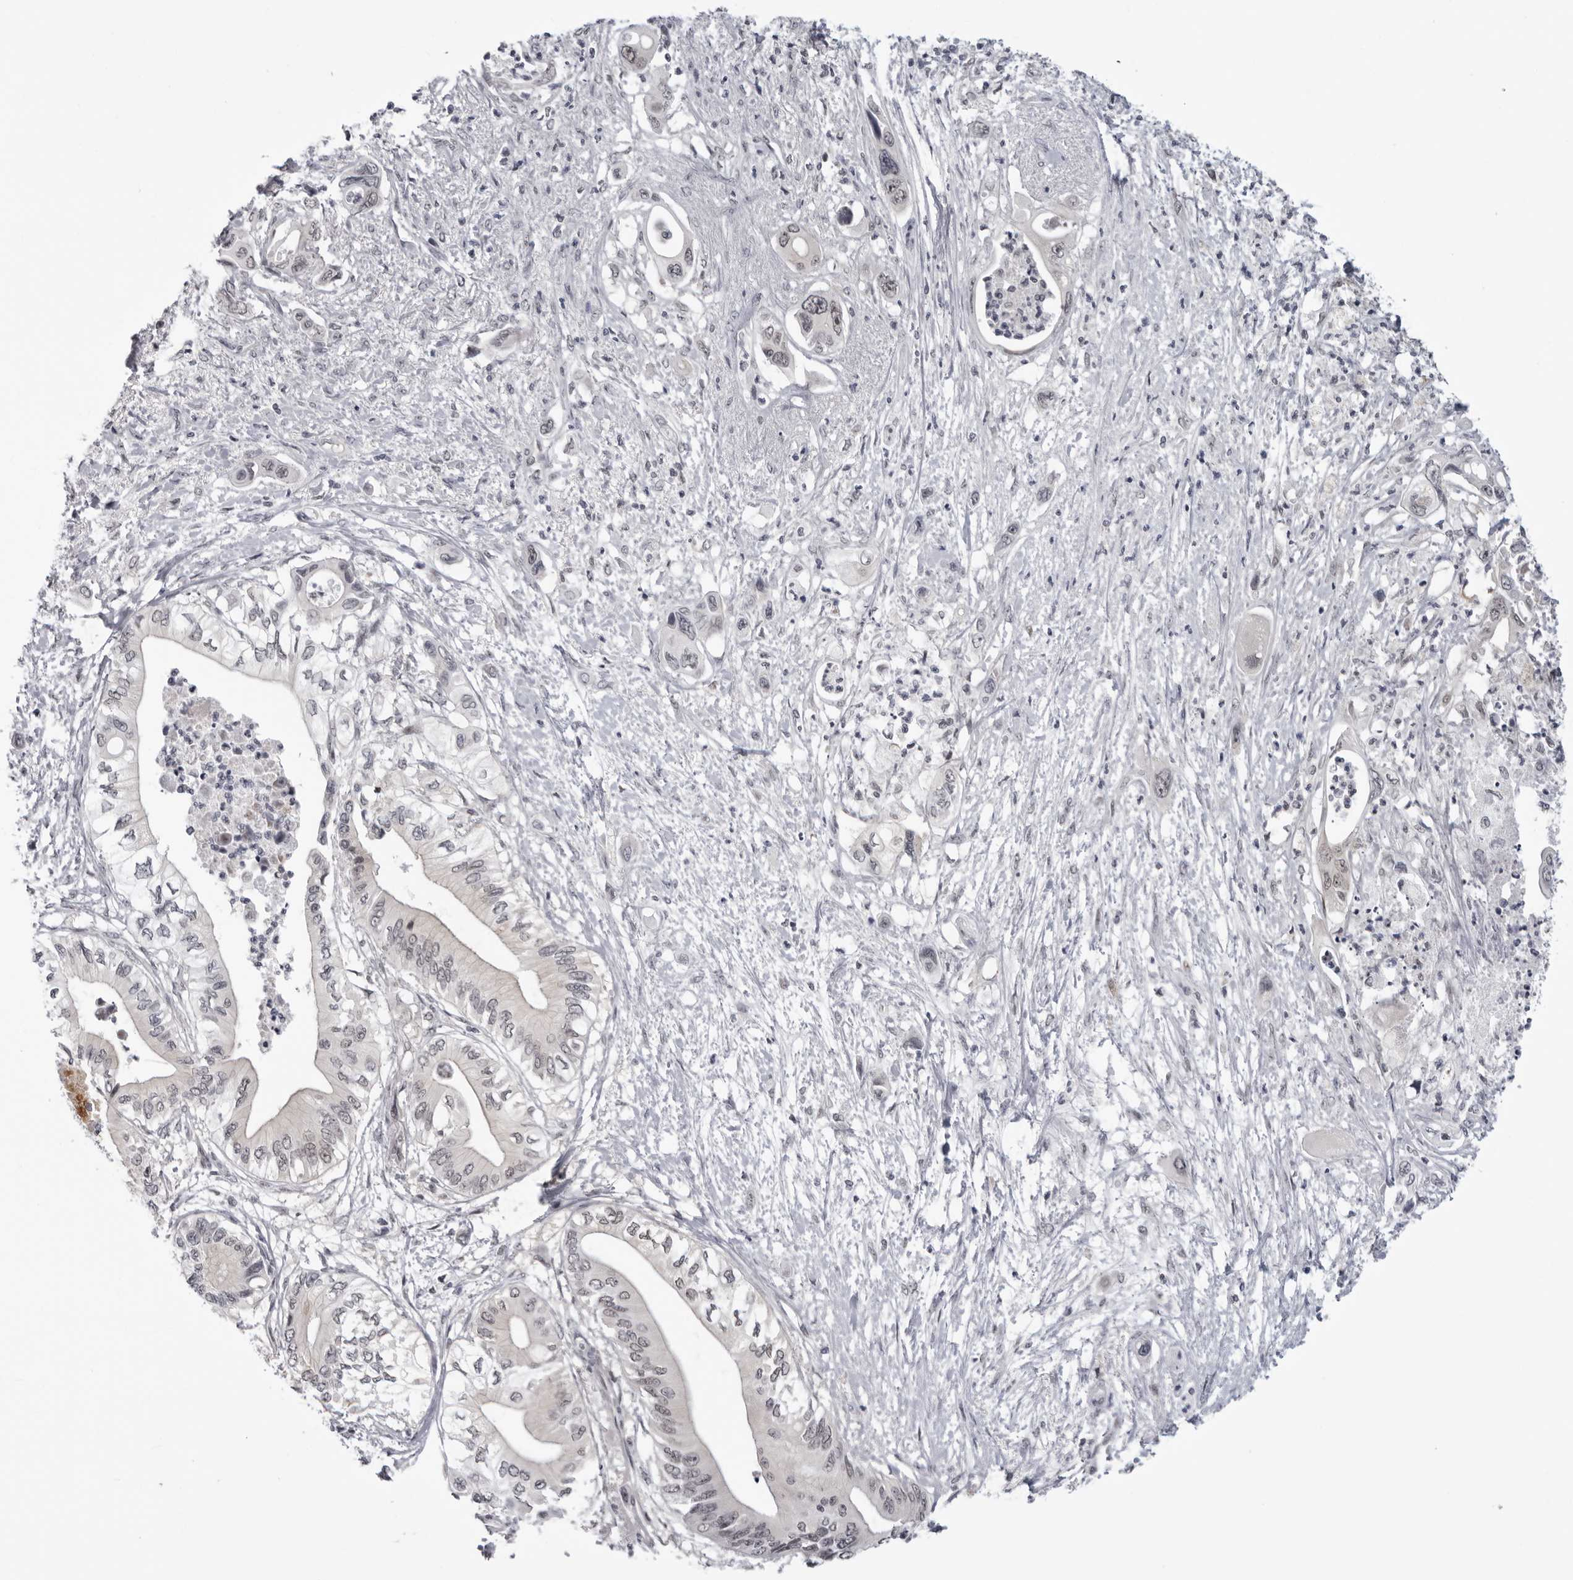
{"staining": {"intensity": "weak", "quantity": "25%-75%", "location": "nuclear"}, "tissue": "pancreatic cancer", "cell_type": "Tumor cells", "image_type": "cancer", "snomed": [{"axis": "morphology", "description": "Adenocarcinoma, NOS"}, {"axis": "topography", "description": "Pancreas"}], "caption": "A brown stain highlights weak nuclear staining of a protein in pancreatic adenocarcinoma tumor cells.", "gene": "ALPK2", "patient": {"sex": "male", "age": 66}}